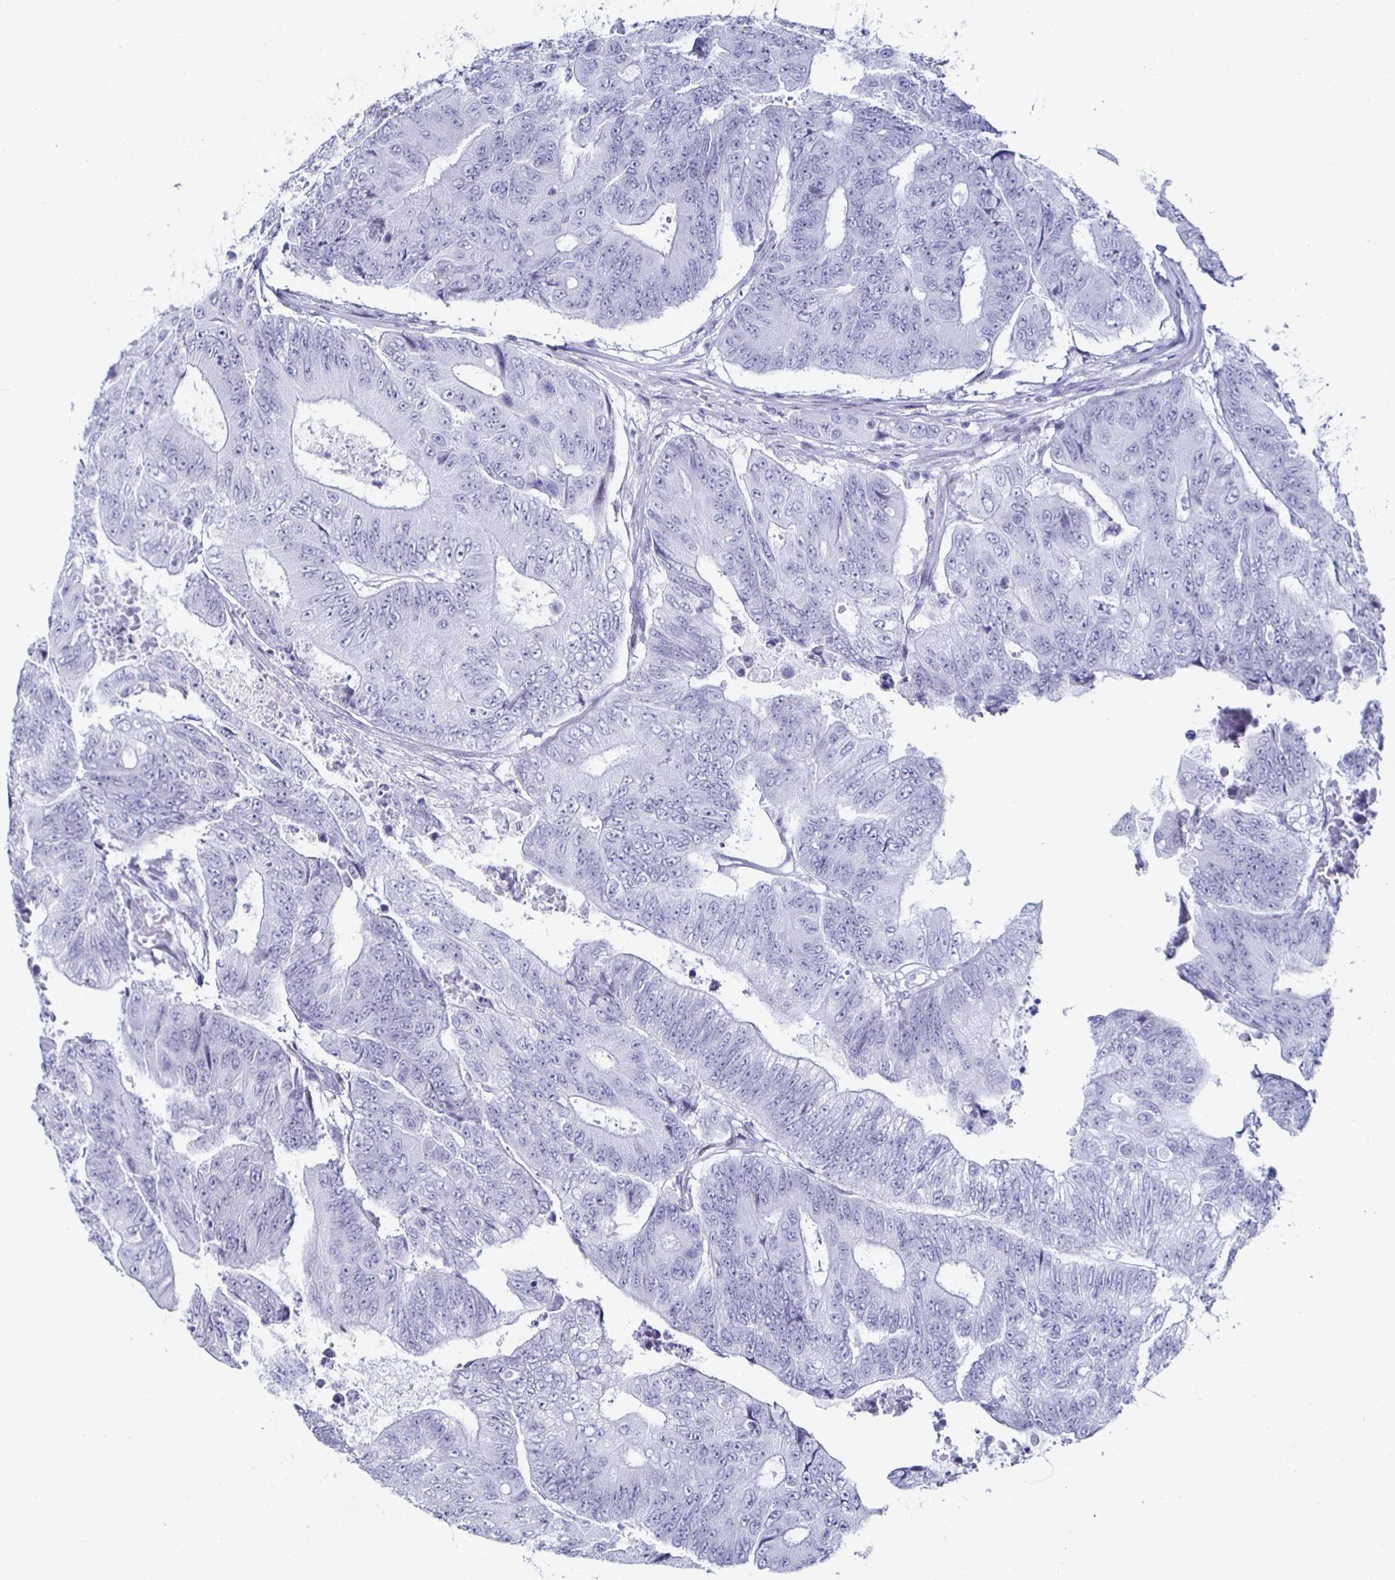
{"staining": {"intensity": "moderate", "quantity": "25%-75%", "location": "cytoplasmic/membranous"}, "tissue": "colorectal cancer", "cell_type": "Tumor cells", "image_type": "cancer", "snomed": [{"axis": "morphology", "description": "Adenocarcinoma, NOS"}, {"axis": "topography", "description": "Colon"}], "caption": "Colorectal adenocarcinoma stained with immunohistochemistry demonstrates moderate cytoplasmic/membranous staining in about 25%-75% of tumor cells.", "gene": "KRT4", "patient": {"sex": "female", "age": 48}}